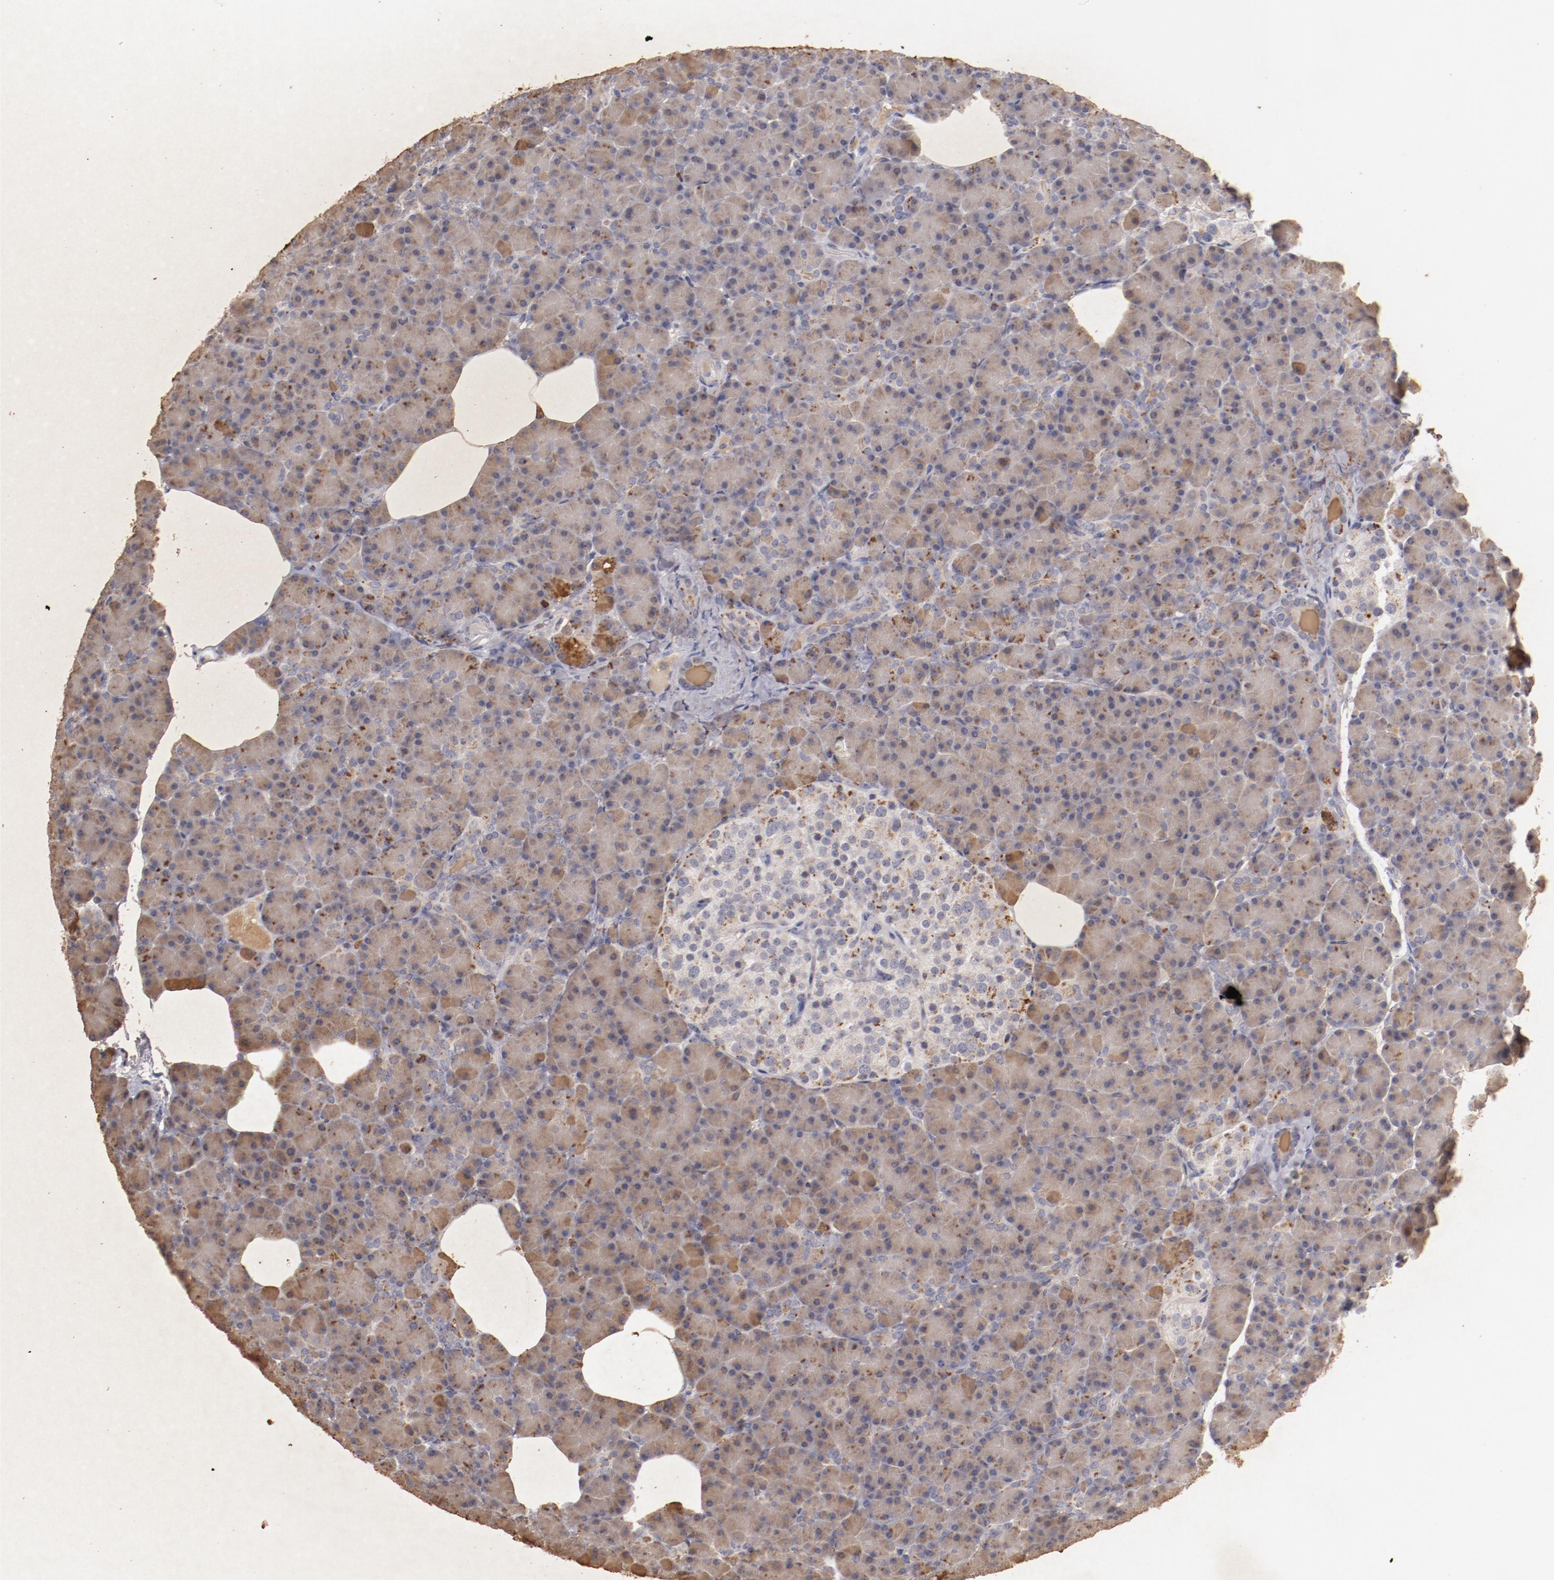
{"staining": {"intensity": "weak", "quantity": ">75%", "location": "cytoplasmic/membranous"}, "tissue": "pancreas", "cell_type": "Exocrine glandular cells", "image_type": "normal", "snomed": [{"axis": "morphology", "description": "Normal tissue, NOS"}, {"axis": "topography", "description": "Pancreas"}], "caption": "Immunohistochemistry (IHC) histopathology image of unremarkable pancreas: human pancreas stained using immunohistochemistry (IHC) reveals low levels of weak protein expression localized specifically in the cytoplasmic/membranous of exocrine glandular cells, appearing as a cytoplasmic/membranous brown color.", "gene": "MBL2", "patient": {"sex": "female", "age": 43}}